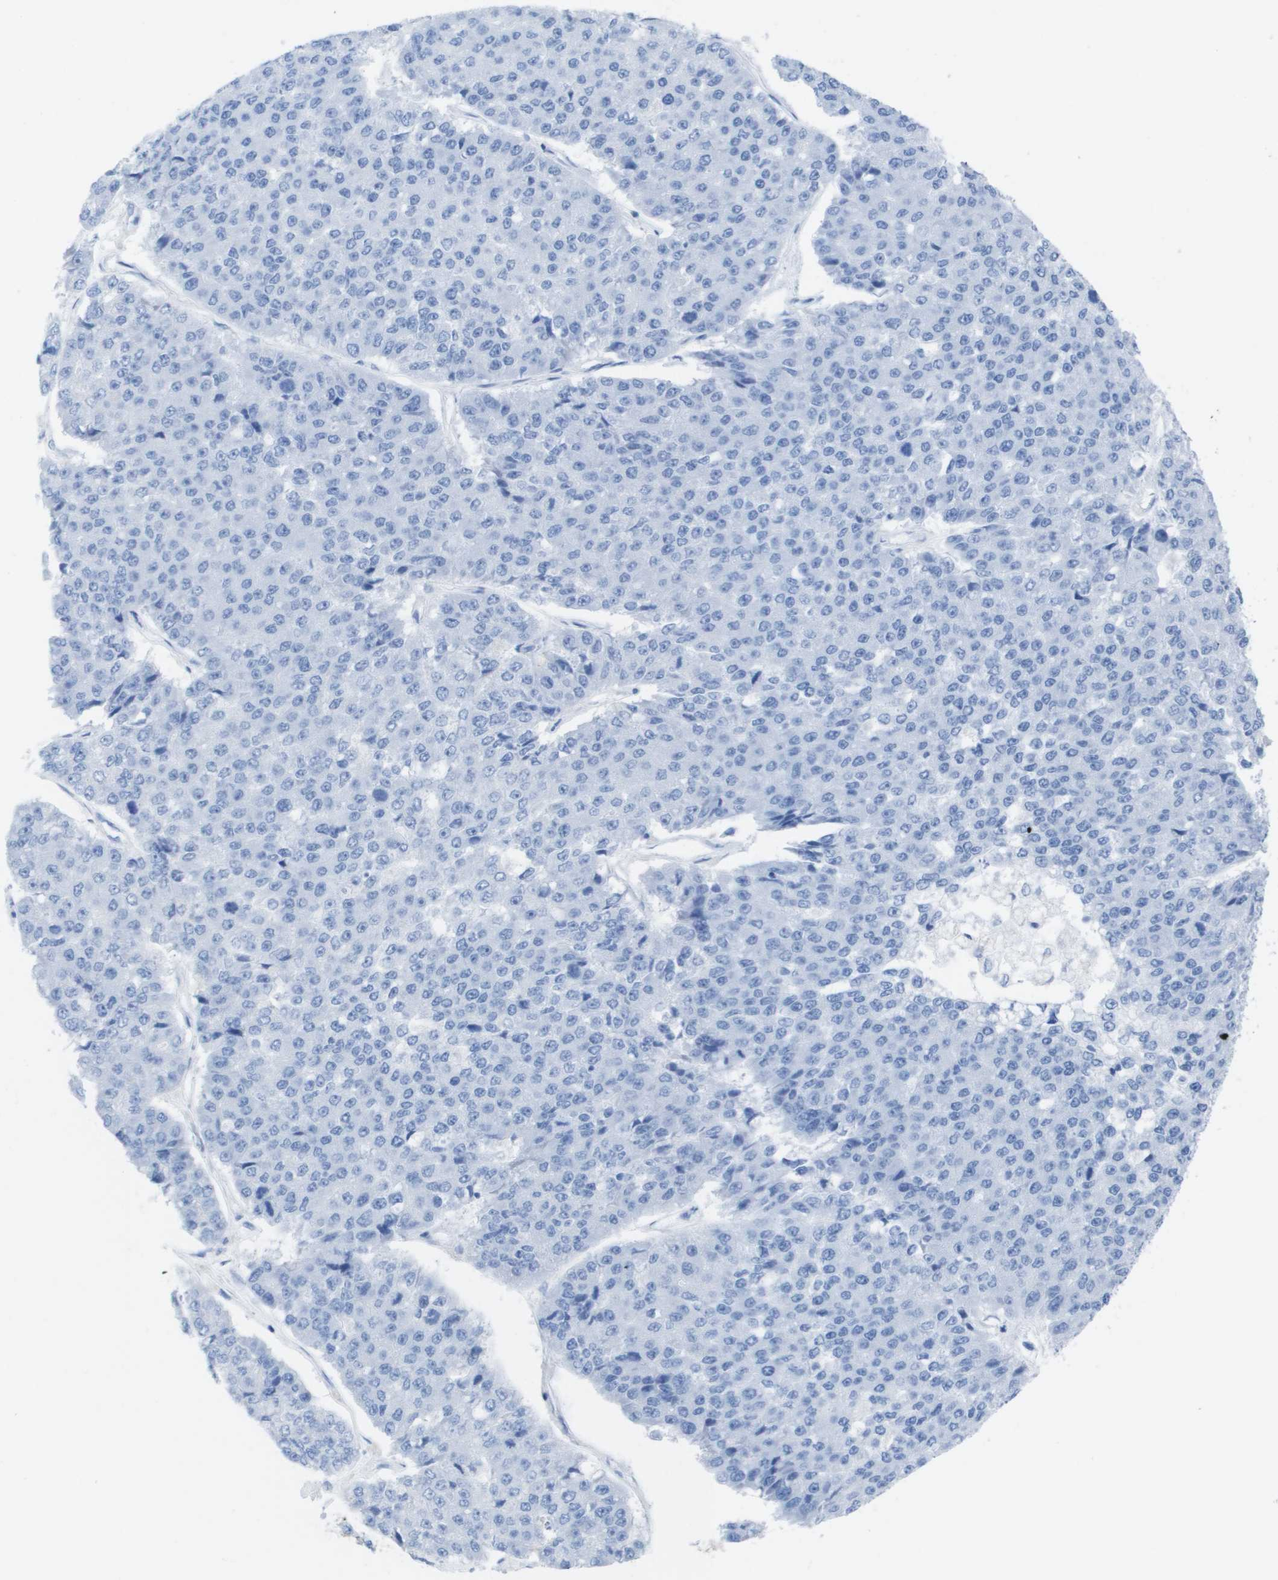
{"staining": {"intensity": "negative", "quantity": "none", "location": "none"}, "tissue": "pancreatic cancer", "cell_type": "Tumor cells", "image_type": "cancer", "snomed": [{"axis": "morphology", "description": "Adenocarcinoma, NOS"}, {"axis": "topography", "description": "Pancreas"}], "caption": "The immunohistochemistry micrograph has no significant staining in tumor cells of pancreatic adenocarcinoma tissue.", "gene": "KCNA3", "patient": {"sex": "male", "age": 50}}